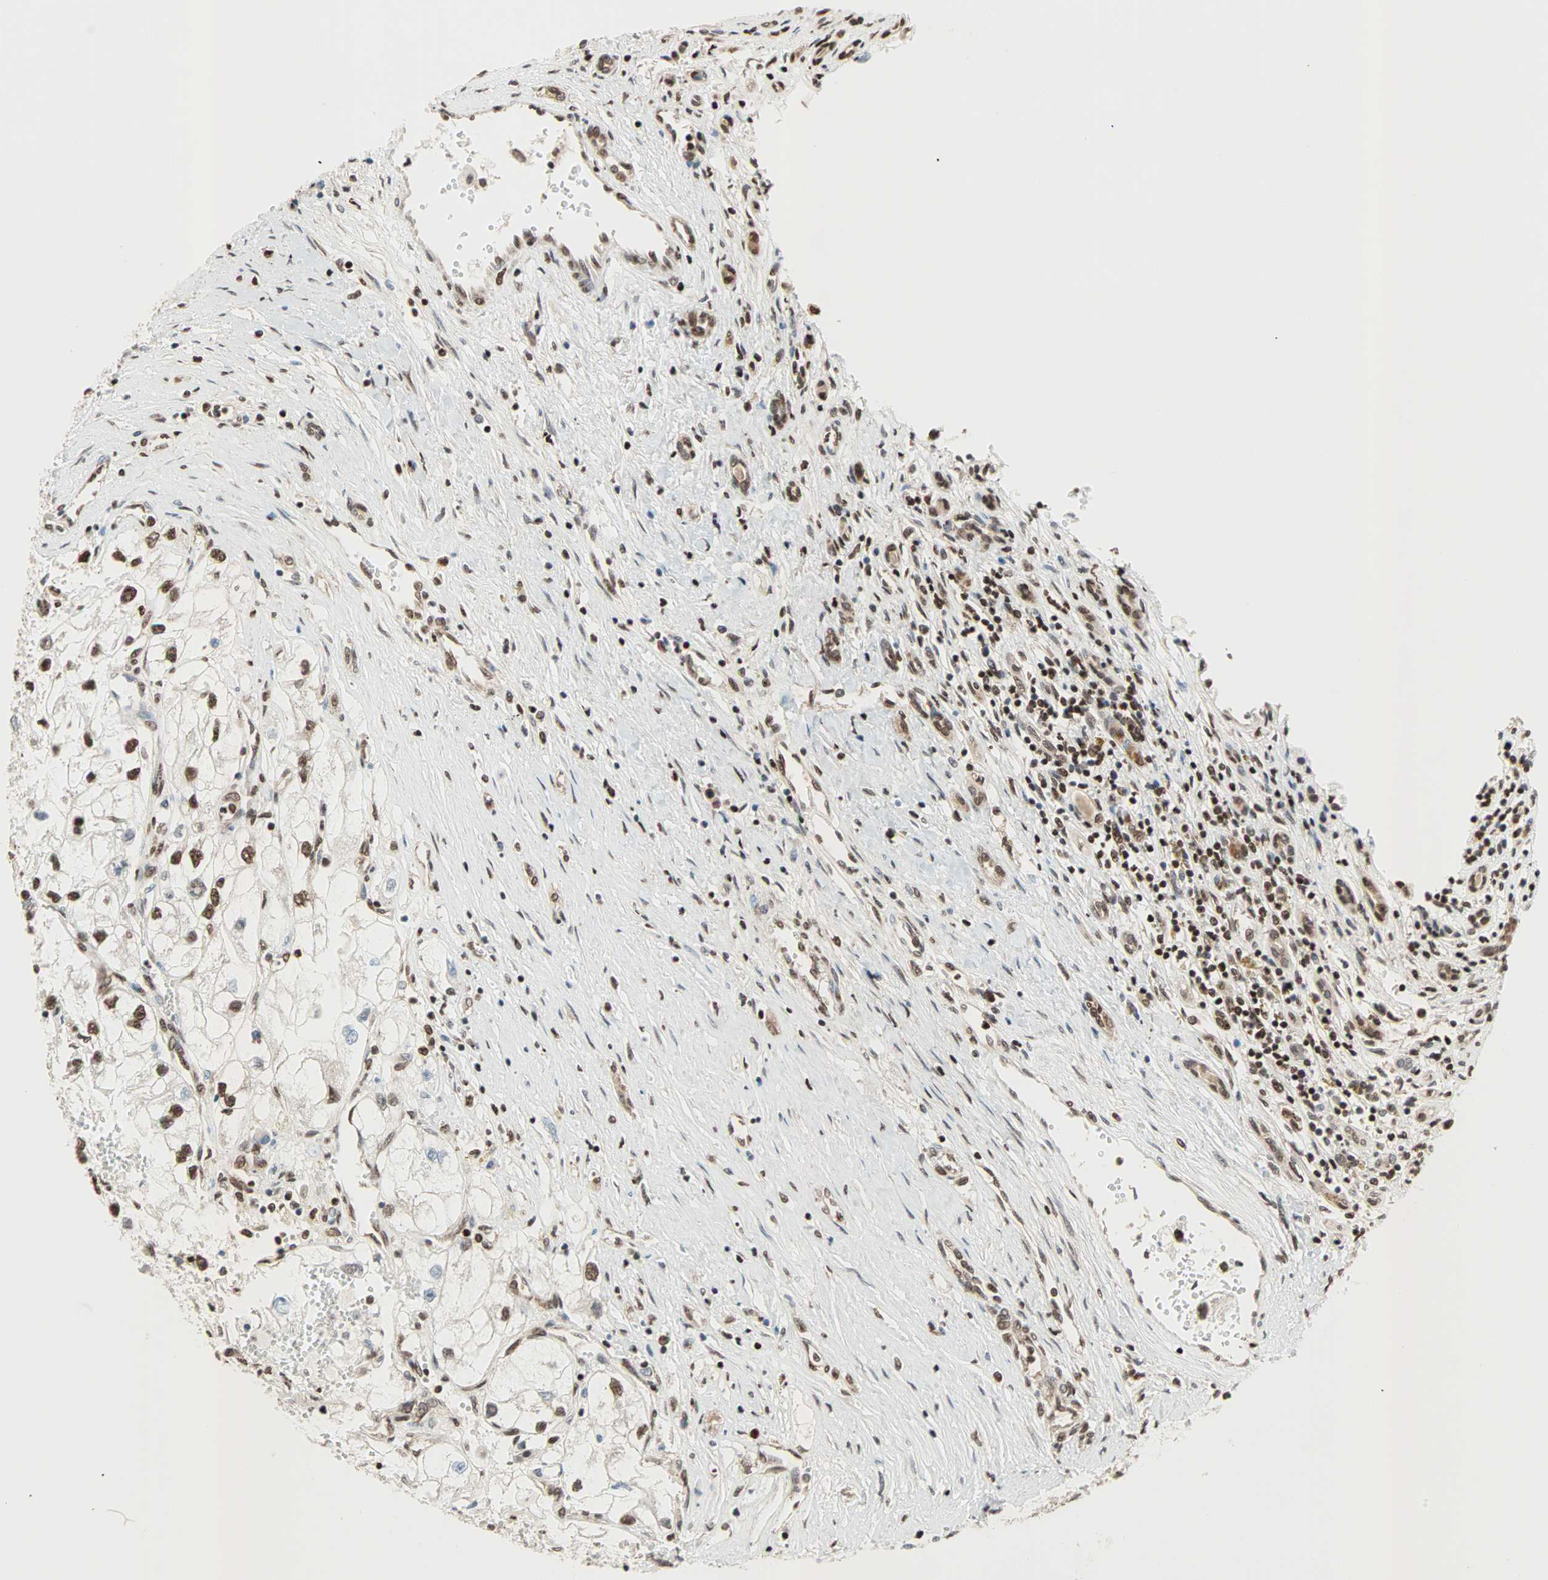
{"staining": {"intensity": "strong", "quantity": ">75%", "location": "nuclear"}, "tissue": "renal cancer", "cell_type": "Tumor cells", "image_type": "cancer", "snomed": [{"axis": "morphology", "description": "Adenocarcinoma, NOS"}, {"axis": "topography", "description": "Kidney"}], "caption": "Renal cancer was stained to show a protein in brown. There is high levels of strong nuclear staining in approximately >75% of tumor cells.", "gene": "DAZAP1", "patient": {"sex": "female", "age": 70}}